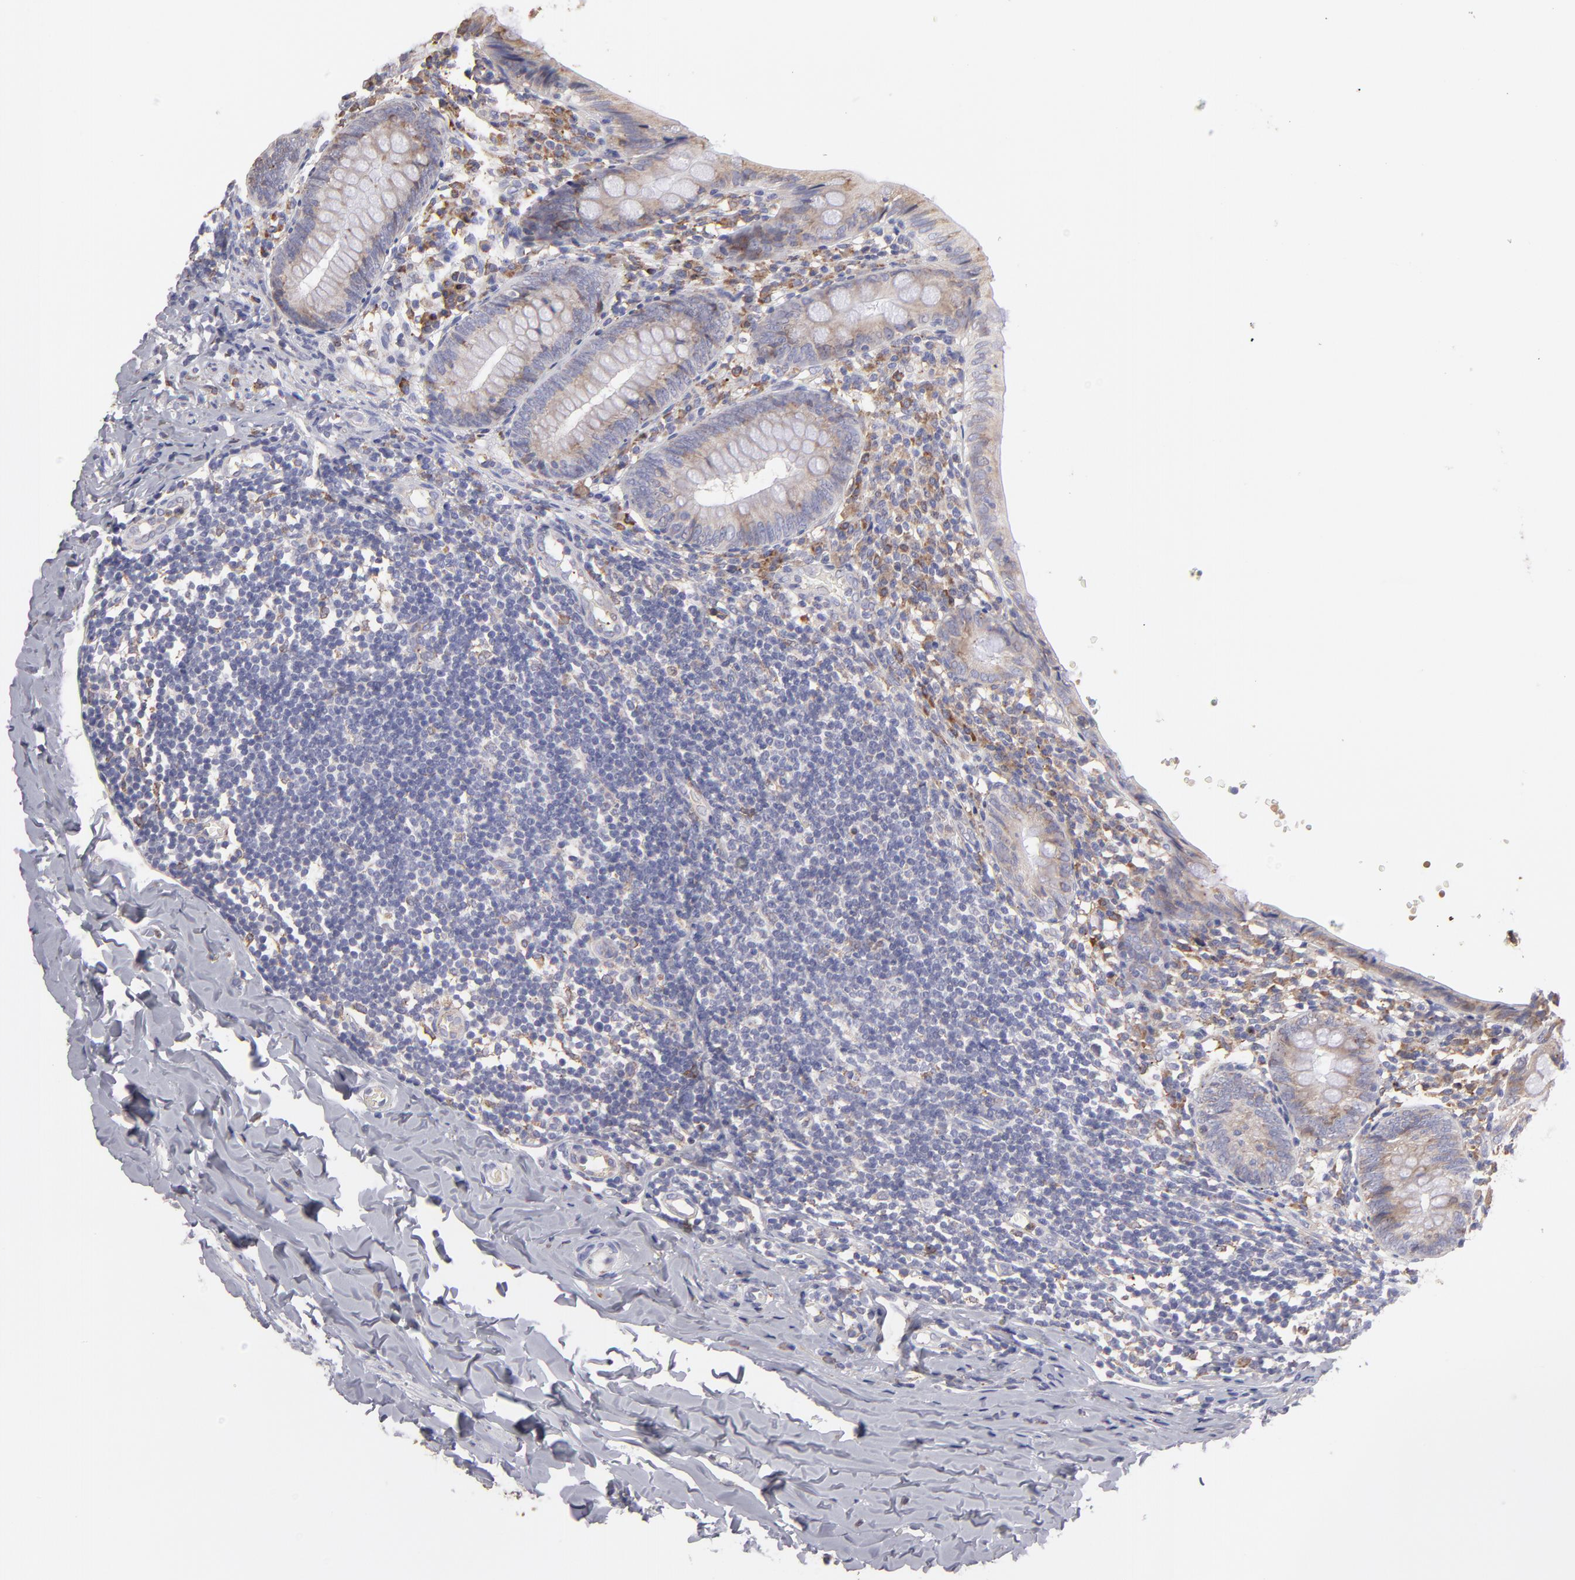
{"staining": {"intensity": "weak", "quantity": ">75%", "location": "cytoplasmic/membranous"}, "tissue": "appendix", "cell_type": "Glandular cells", "image_type": "normal", "snomed": [{"axis": "morphology", "description": "Normal tissue, NOS"}, {"axis": "topography", "description": "Appendix"}], "caption": "An immunohistochemistry (IHC) micrograph of benign tissue is shown. Protein staining in brown shows weak cytoplasmic/membranous positivity in appendix within glandular cells.", "gene": "CALR", "patient": {"sex": "female", "age": 17}}